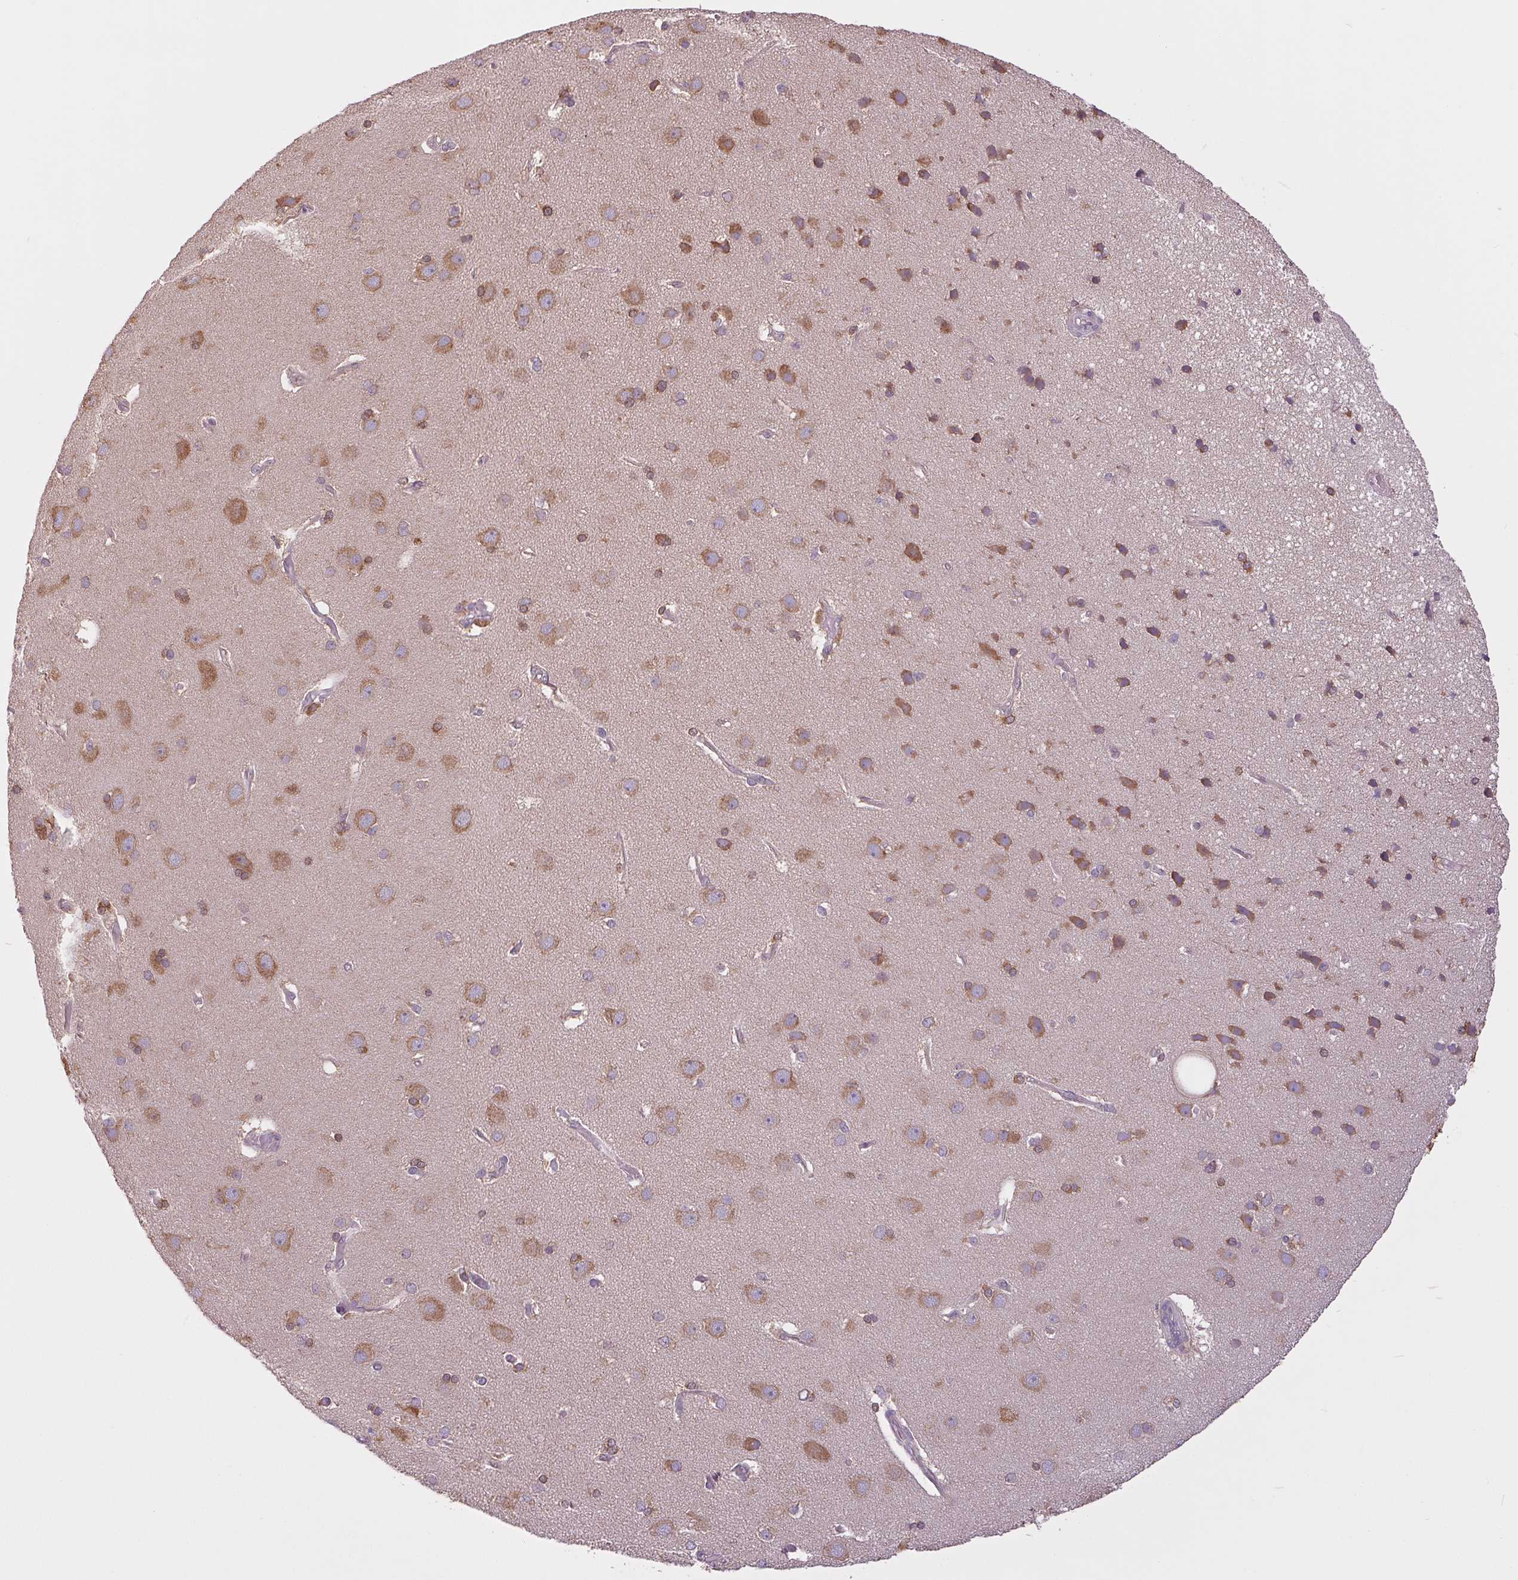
{"staining": {"intensity": "negative", "quantity": "none", "location": "none"}, "tissue": "cerebral cortex", "cell_type": "Endothelial cells", "image_type": "normal", "snomed": [{"axis": "morphology", "description": "Normal tissue, NOS"}, {"axis": "morphology", "description": "Glioma, malignant, High grade"}, {"axis": "topography", "description": "Cerebral cortex"}], "caption": "Endothelial cells show no significant positivity in normal cerebral cortex. (DAB IHC with hematoxylin counter stain).", "gene": "MAP3K5", "patient": {"sex": "male", "age": 71}}